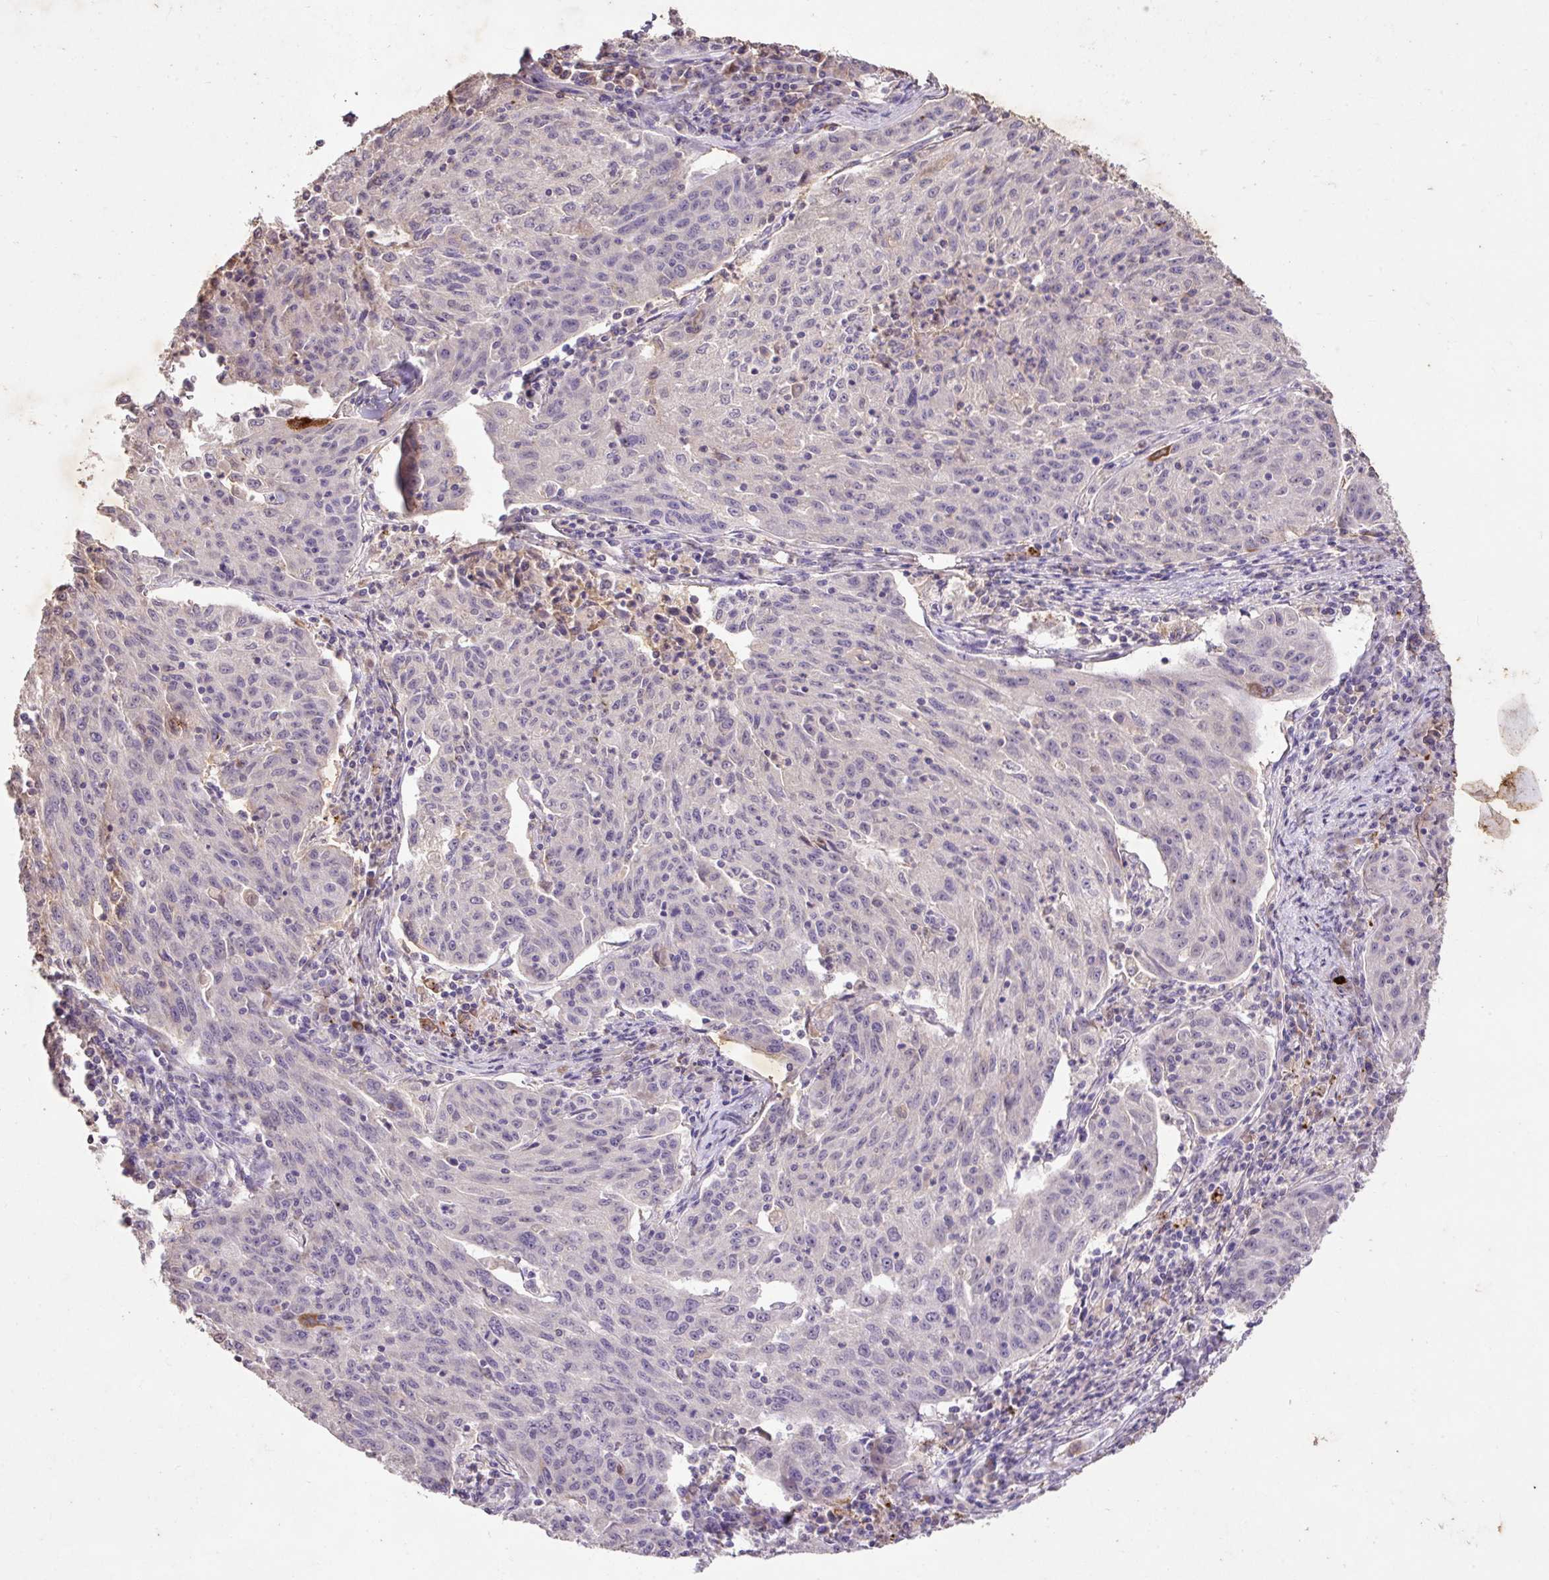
{"staining": {"intensity": "negative", "quantity": "none", "location": "none"}, "tissue": "lung cancer", "cell_type": "Tumor cells", "image_type": "cancer", "snomed": [{"axis": "morphology", "description": "Squamous cell carcinoma, NOS"}, {"axis": "morphology", "description": "Squamous cell carcinoma, metastatic, NOS"}, {"axis": "topography", "description": "Bronchus"}, {"axis": "topography", "description": "Lung"}], "caption": "Lung squamous cell carcinoma stained for a protein using IHC shows no expression tumor cells.", "gene": "LRTM2", "patient": {"sex": "male", "age": 62}}